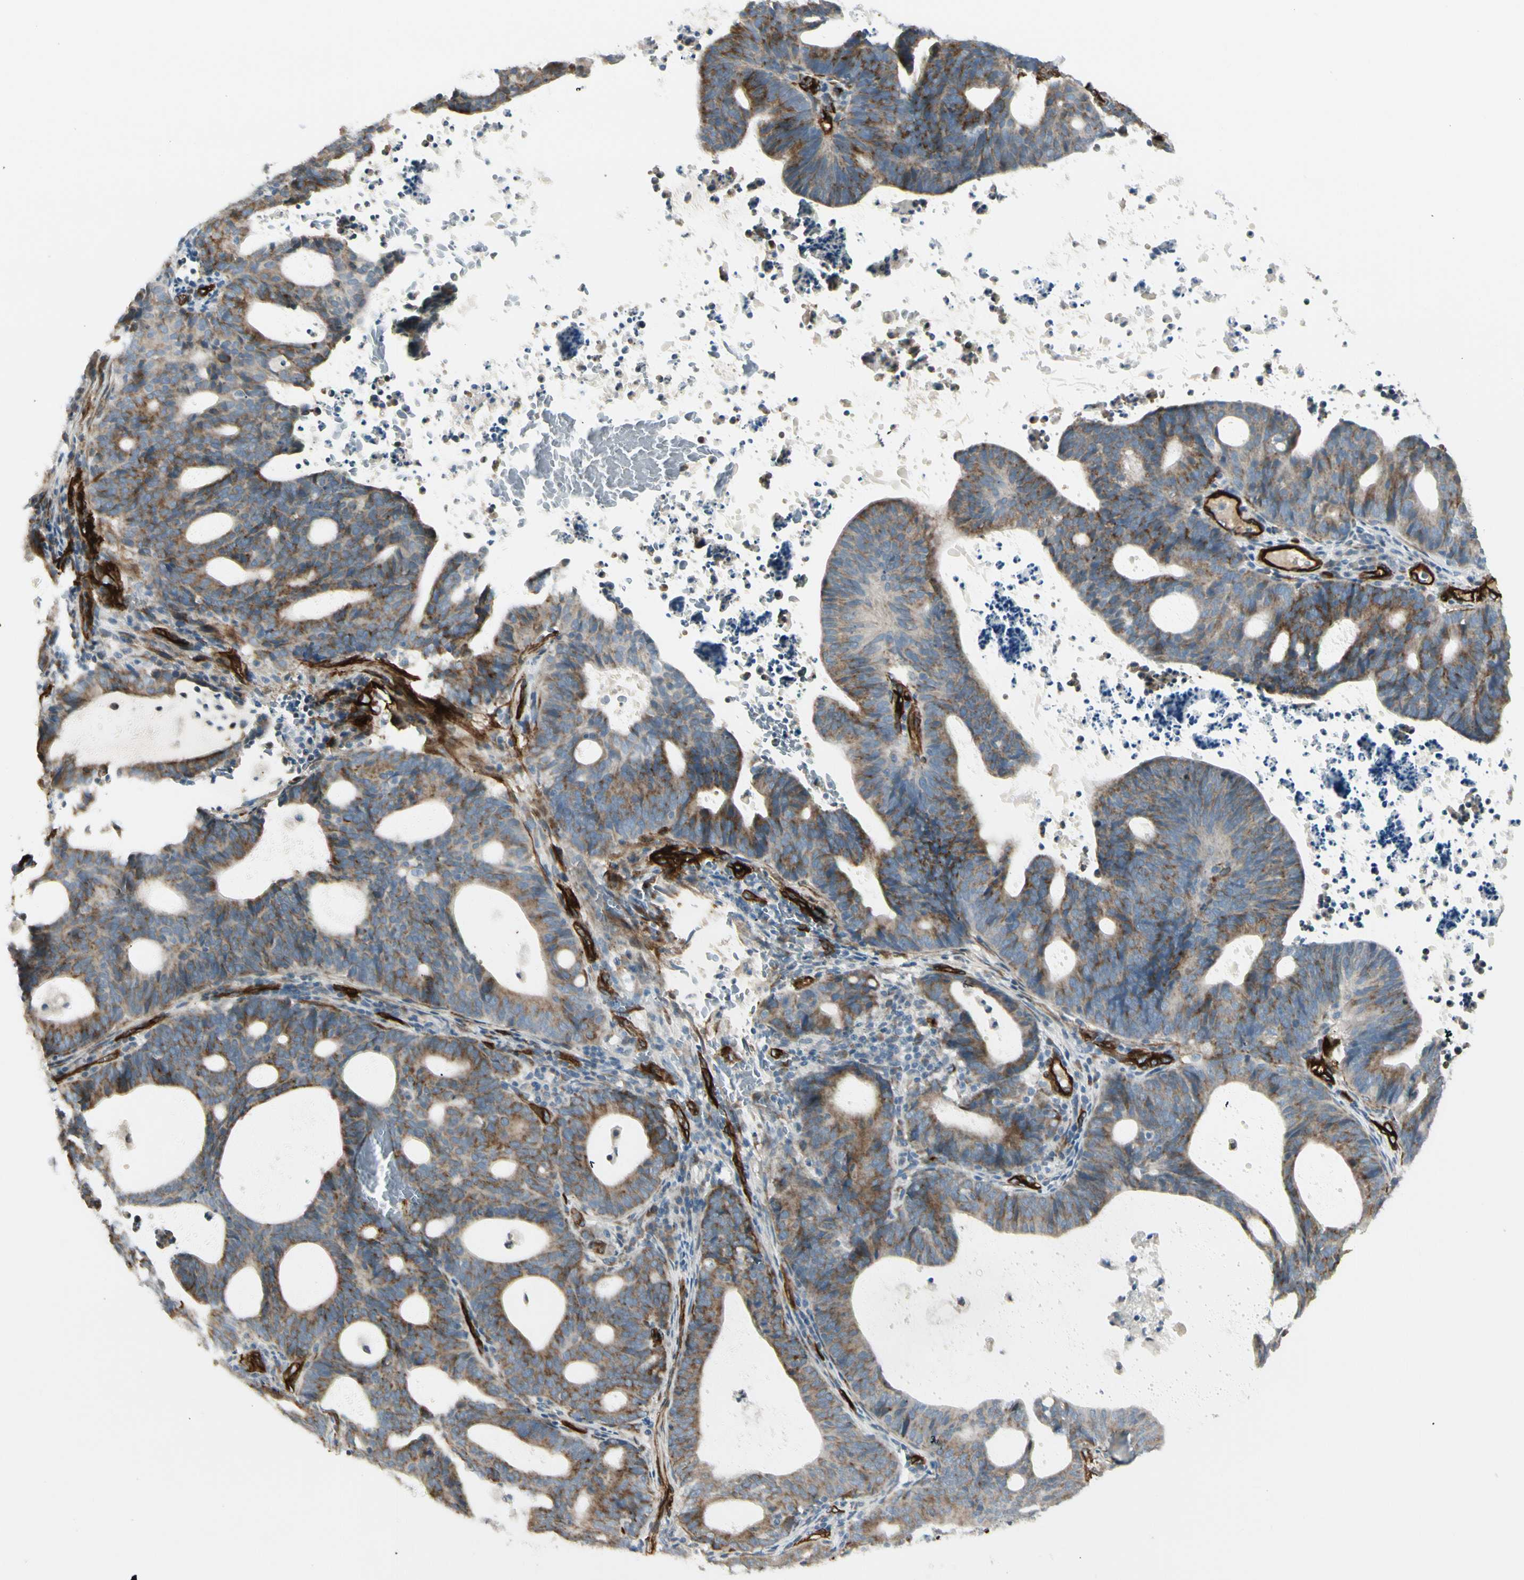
{"staining": {"intensity": "moderate", "quantity": "25%-75%", "location": "cytoplasmic/membranous"}, "tissue": "endometrial cancer", "cell_type": "Tumor cells", "image_type": "cancer", "snomed": [{"axis": "morphology", "description": "Adenocarcinoma, NOS"}, {"axis": "topography", "description": "Uterus"}], "caption": "Endometrial cancer was stained to show a protein in brown. There is medium levels of moderate cytoplasmic/membranous positivity in about 25%-75% of tumor cells.", "gene": "MCAM", "patient": {"sex": "female", "age": 83}}